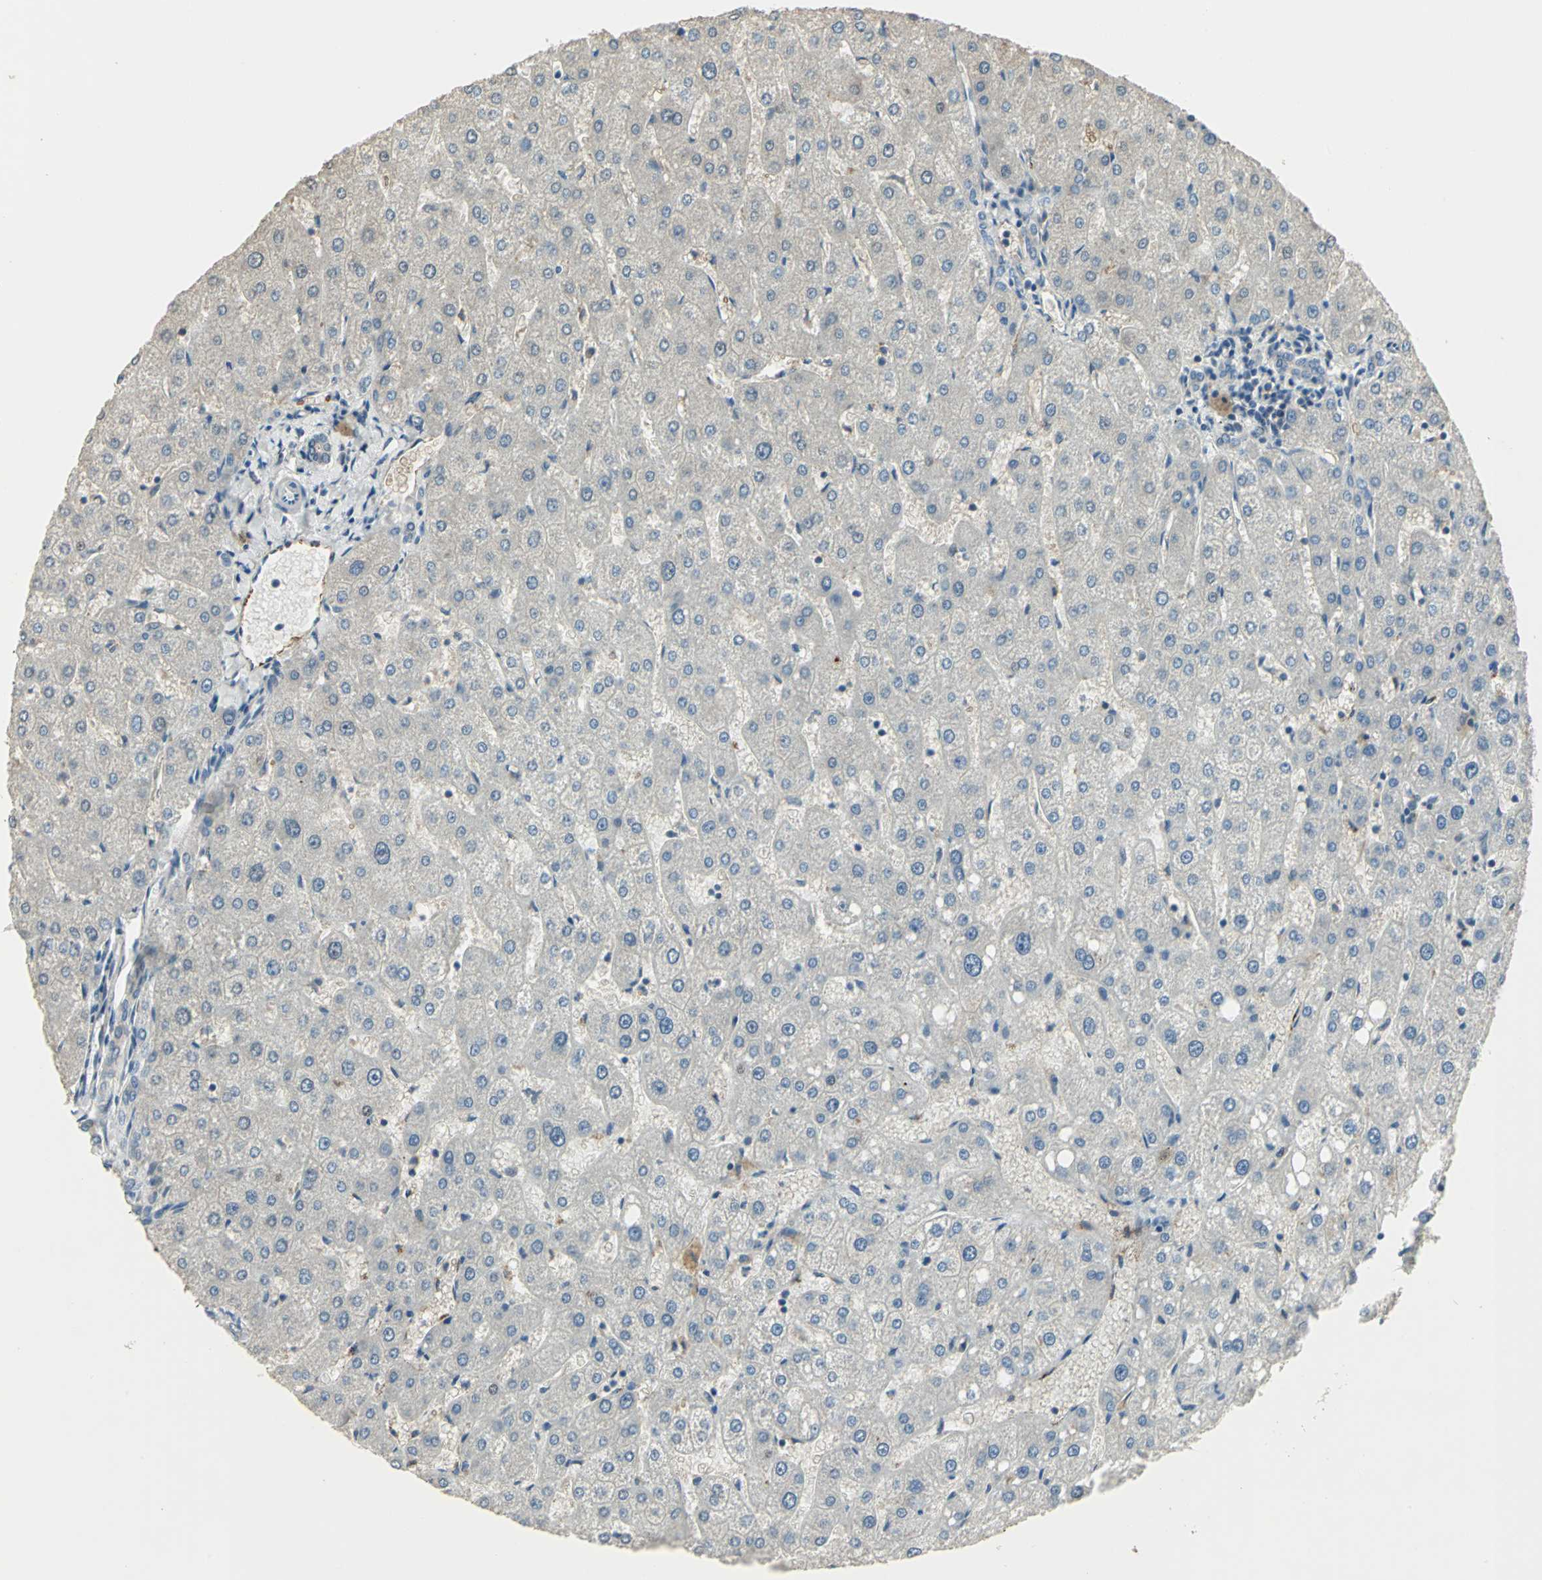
{"staining": {"intensity": "negative", "quantity": "none", "location": "none"}, "tissue": "liver", "cell_type": "Cholangiocytes", "image_type": "normal", "snomed": [{"axis": "morphology", "description": "Normal tissue, NOS"}, {"axis": "topography", "description": "Liver"}], "caption": "The immunohistochemistry (IHC) micrograph has no significant staining in cholangiocytes of liver.", "gene": "RAPGEF1", "patient": {"sex": "male", "age": 67}}